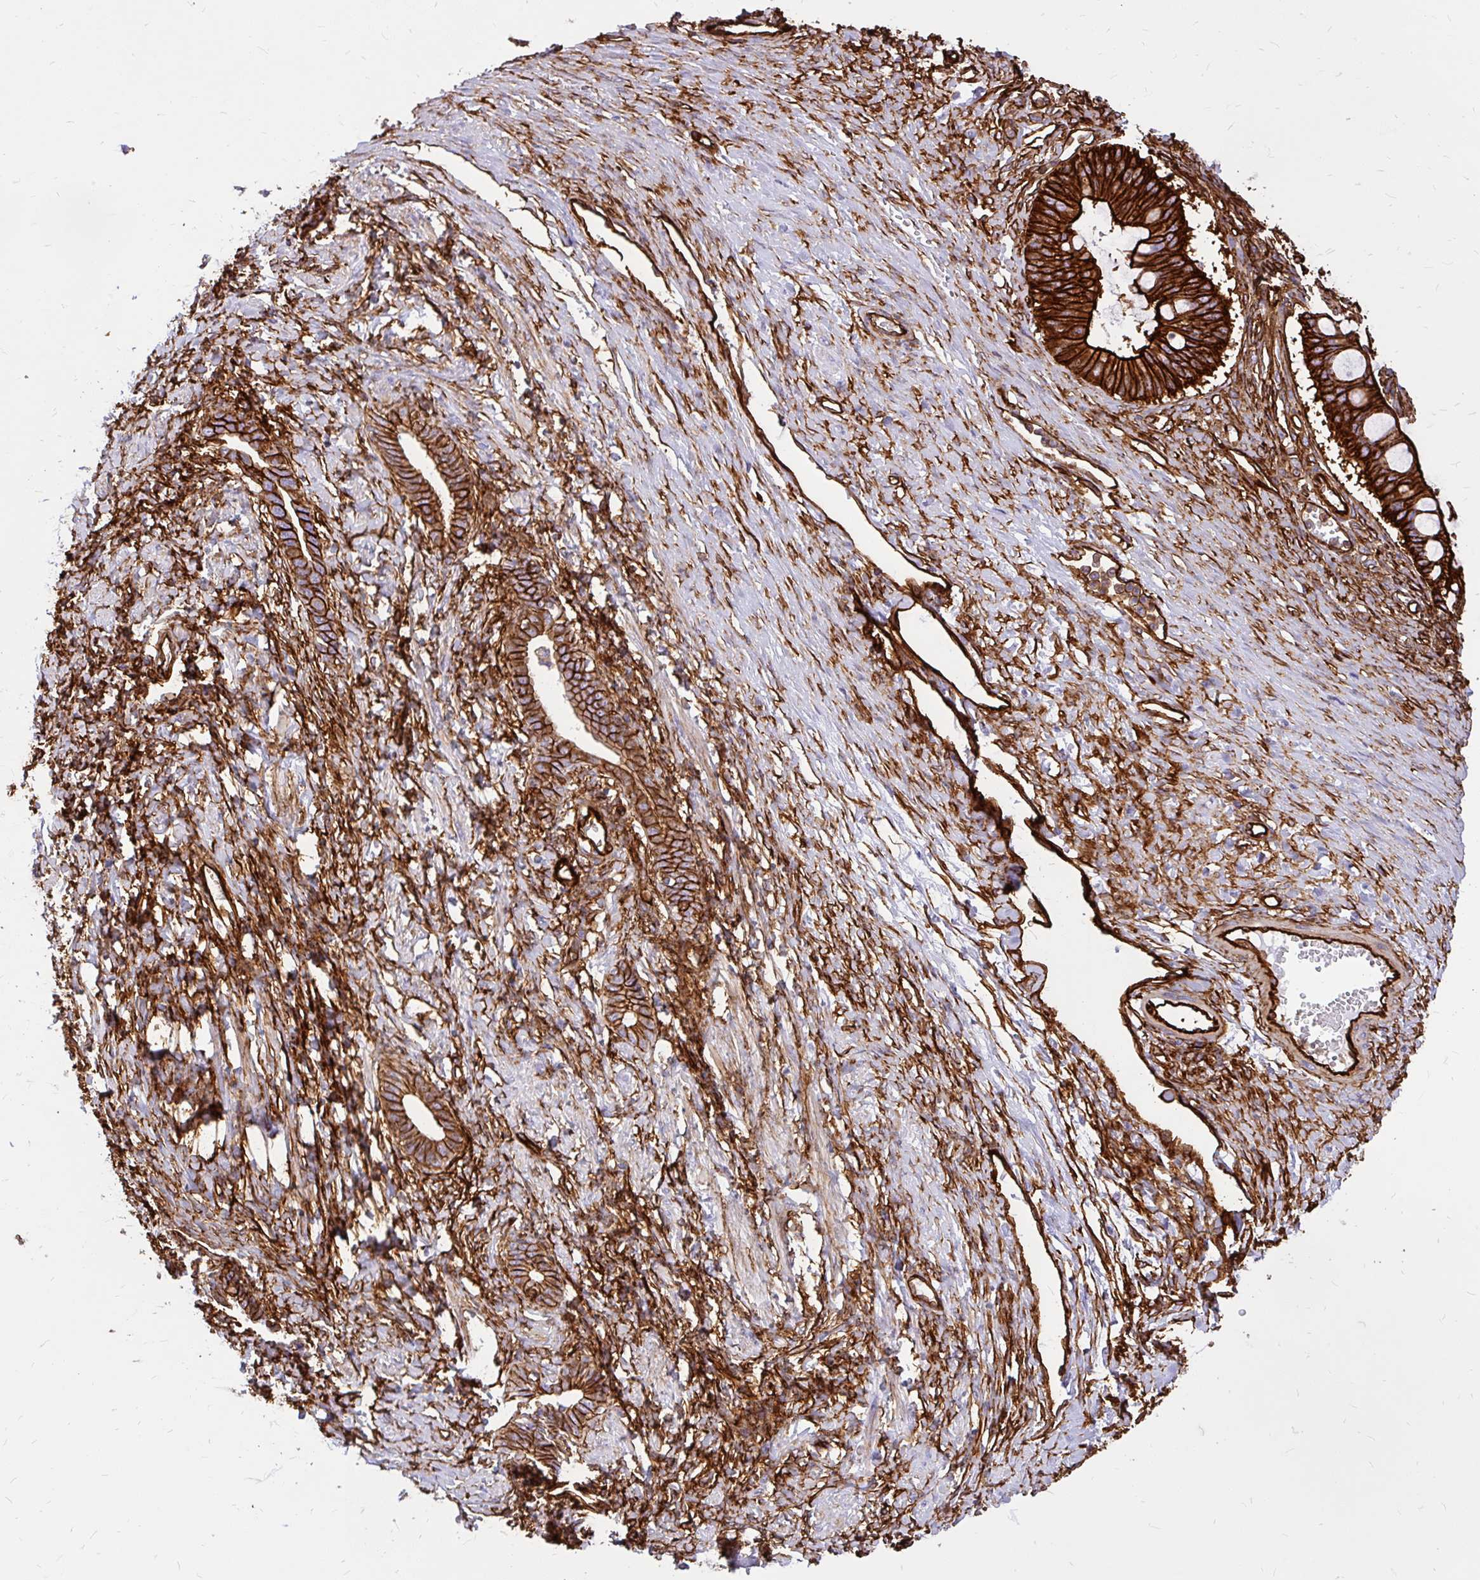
{"staining": {"intensity": "strong", "quantity": ">75%", "location": "cytoplasmic/membranous"}, "tissue": "ovarian cancer", "cell_type": "Tumor cells", "image_type": "cancer", "snomed": [{"axis": "morphology", "description": "Cystadenocarcinoma, mucinous, NOS"}, {"axis": "topography", "description": "Ovary"}], "caption": "Mucinous cystadenocarcinoma (ovarian) was stained to show a protein in brown. There is high levels of strong cytoplasmic/membranous expression in about >75% of tumor cells. (DAB (3,3'-diaminobenzidine) = brown stain, brightfield microscopy at high magnification).", "gene": "MAP1LC3B", "patient": {"sex": "female", "age": 73}}